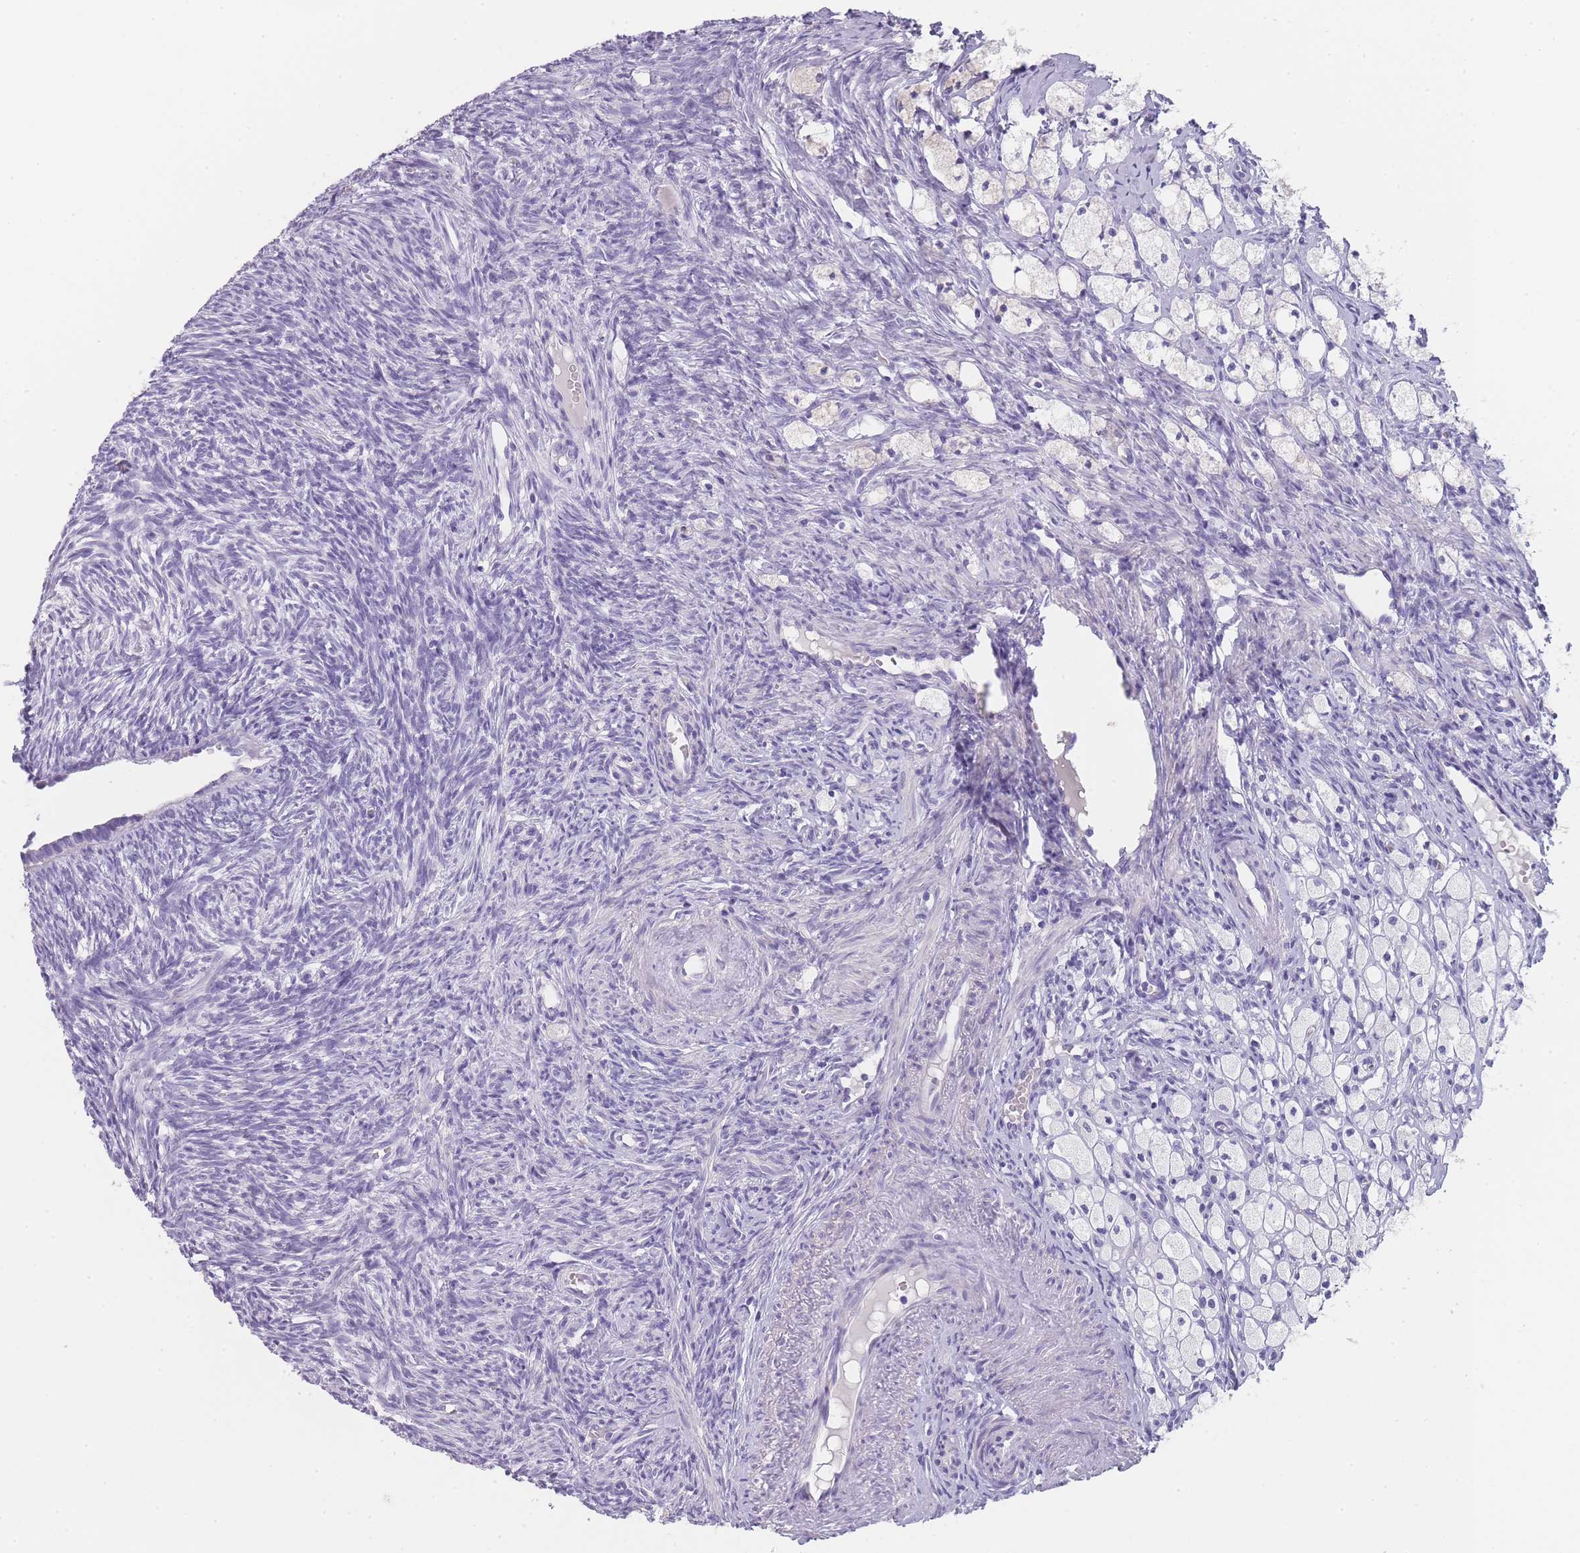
{"staining": {"intensity": "negative", "quantity": "none", "location": "none"}, "tissue": "ovary", "cell_type": "Follicle cells", "image_type": "normal", "snomed": [{"axis": "morphology", "description": "Normal tissue, NOS"}, {"axis": "topography", "description": "Ovary"}], "caption": "A photomicrograph of human ovary is negative for staining in follicle cells. Brightfield microscopy of IHC stained with DAB (brown) and hematoxylin (blue), captured at high magnification.", "gene": "TCP11X1", "patient": {"sex": "female", "age": 51}}